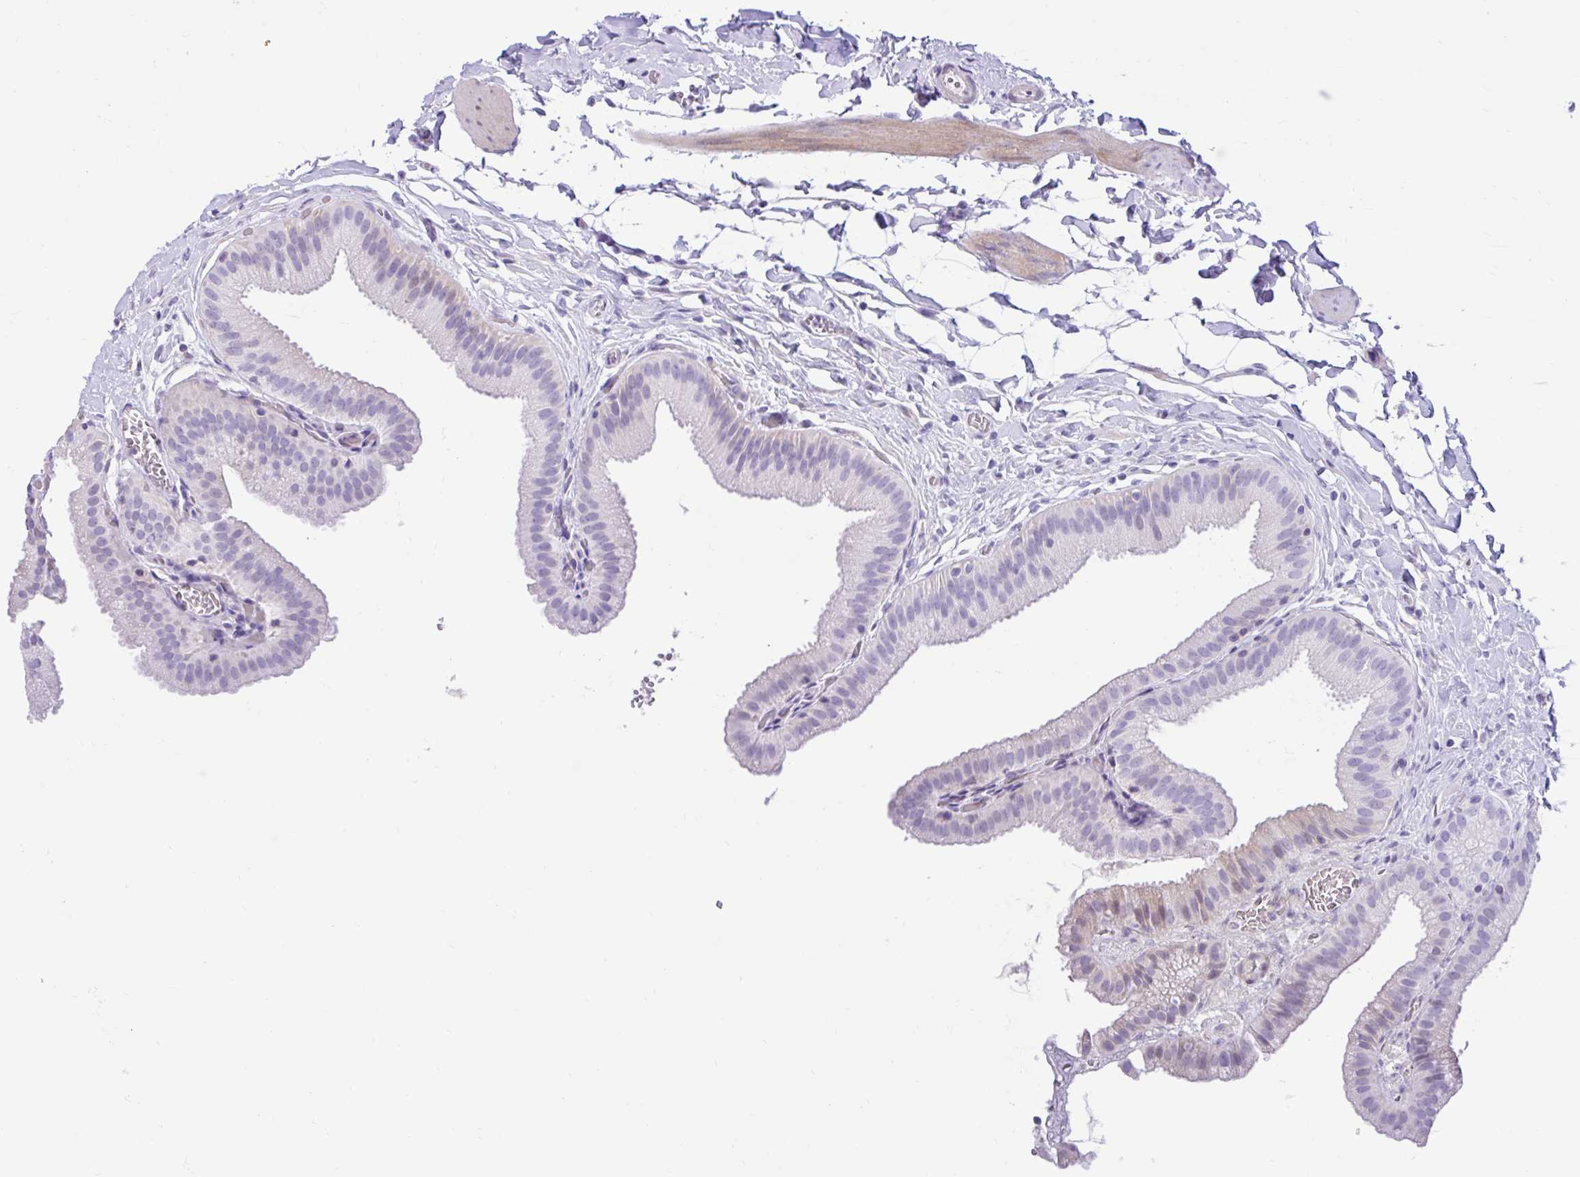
{"staining": {"intensity": "weak", "quantity": "<25%", "location": "cytoplasmic/membranous"}, "tissue": "gallbladder", "cell_type": "Glandular cells", "image_type": "normal", "snomed": [{"axis": "morphology", "description": "Normal tissue, NOS"}, {"axis": "topography", "description": "Gallbladder"}], "caption": "Histopathology image shows no protein staining in glandular cells of benign gallbladder. (DAB (3,3'-diaminobenzidine) immunohistochemistry (IHC) with hematoxylin counter stain).", "gene": "NHLH2", "patient": {"sex": "female", "age": 63}}